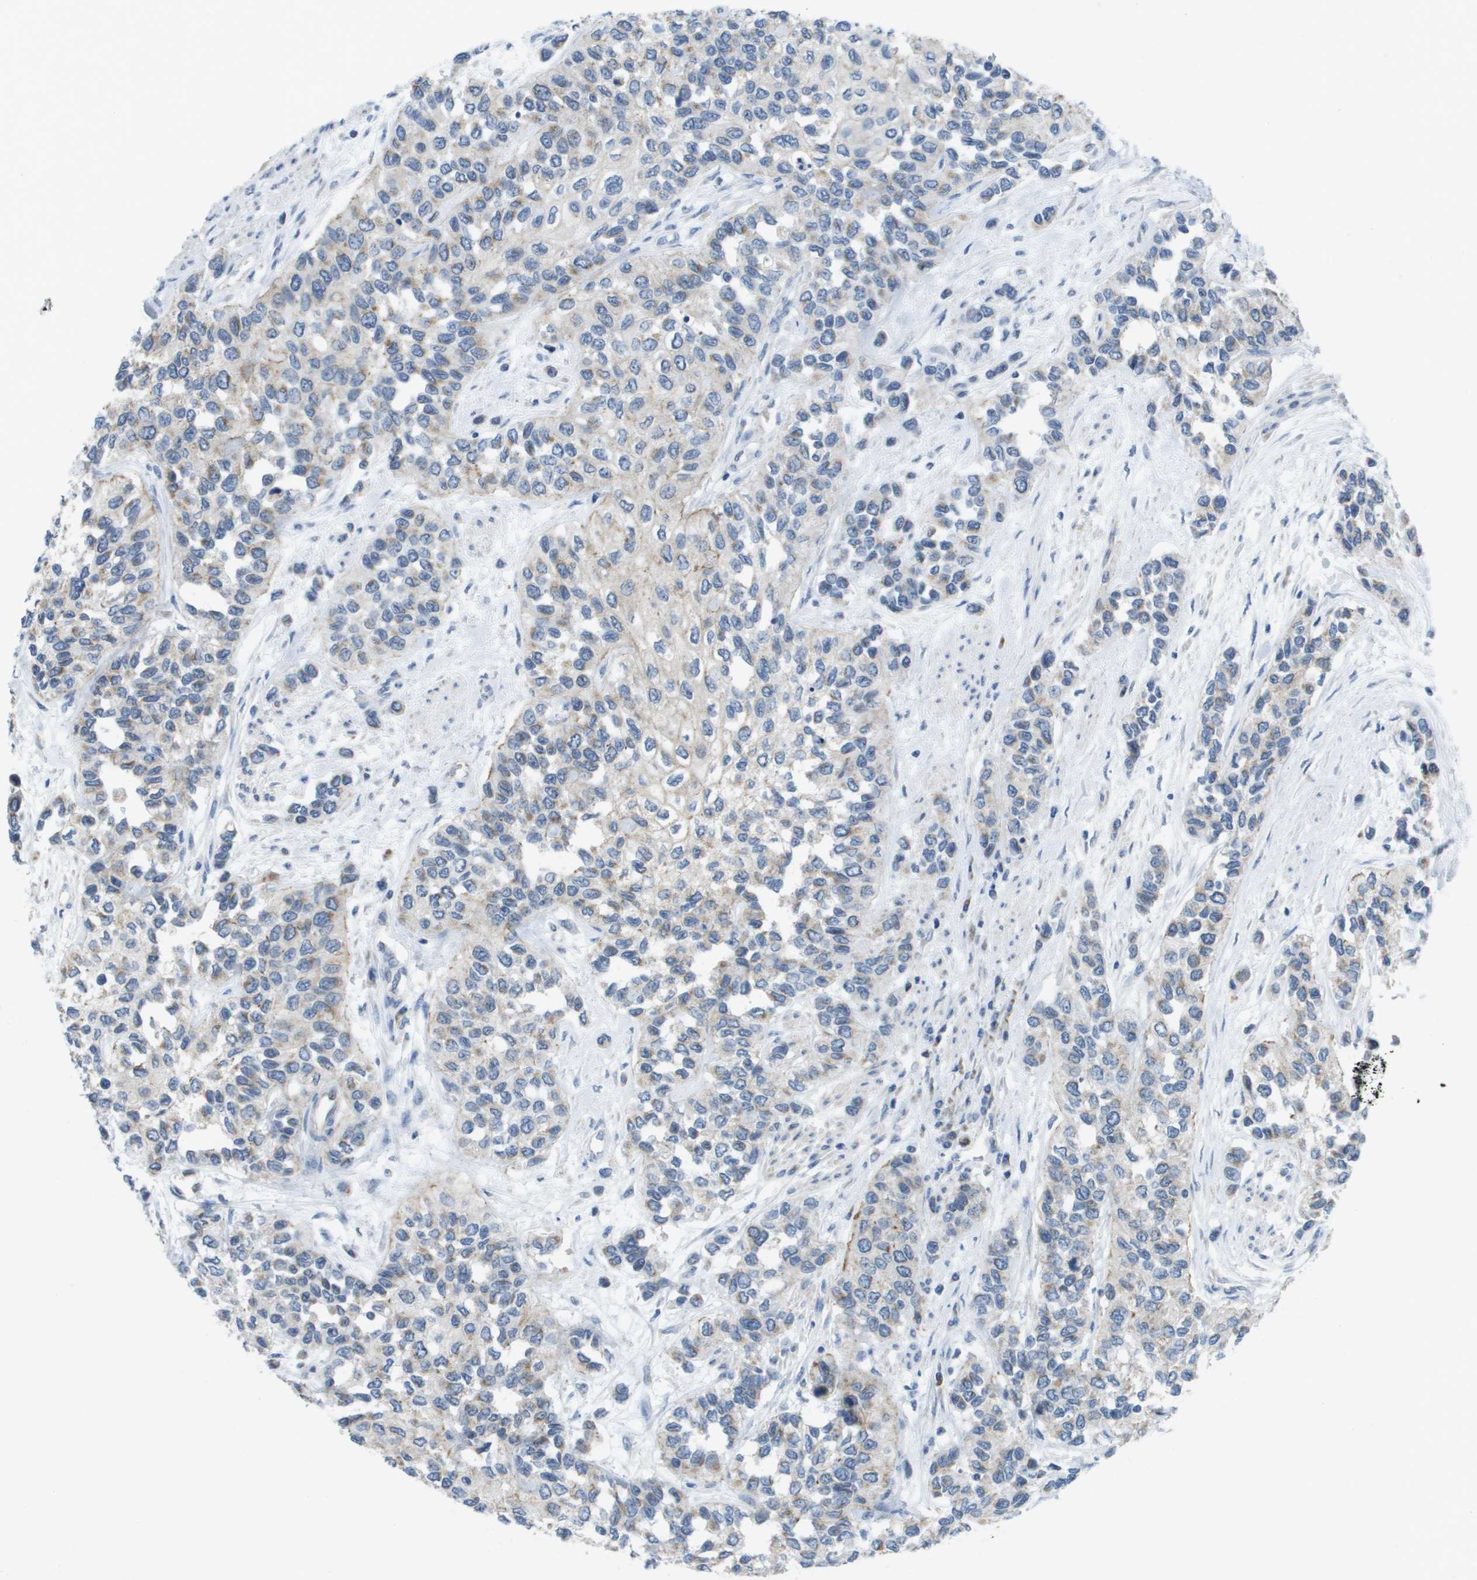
{"staining": {"intensity": "moderate", "quantity": "<25%", "location": "cytoplasmic/membranous"}, "tissue": "urothelial cancer", "cell_type": "Tumor cells", "image_type": "cancer", "snomed": [{"axis": "morphology", "description": "Urothelial carcinoma, High grade"}, {"axis": "topography", "description": "Urinary bladder"}], "caption": "Human urothelial cancer stained for a protein (brown) demonstrates moderate cytoplasmic/membranous positive staining in about <25% of tumor cells.", "gene": "TMEM223", "patient": {"sex": "female", "age": 56}}